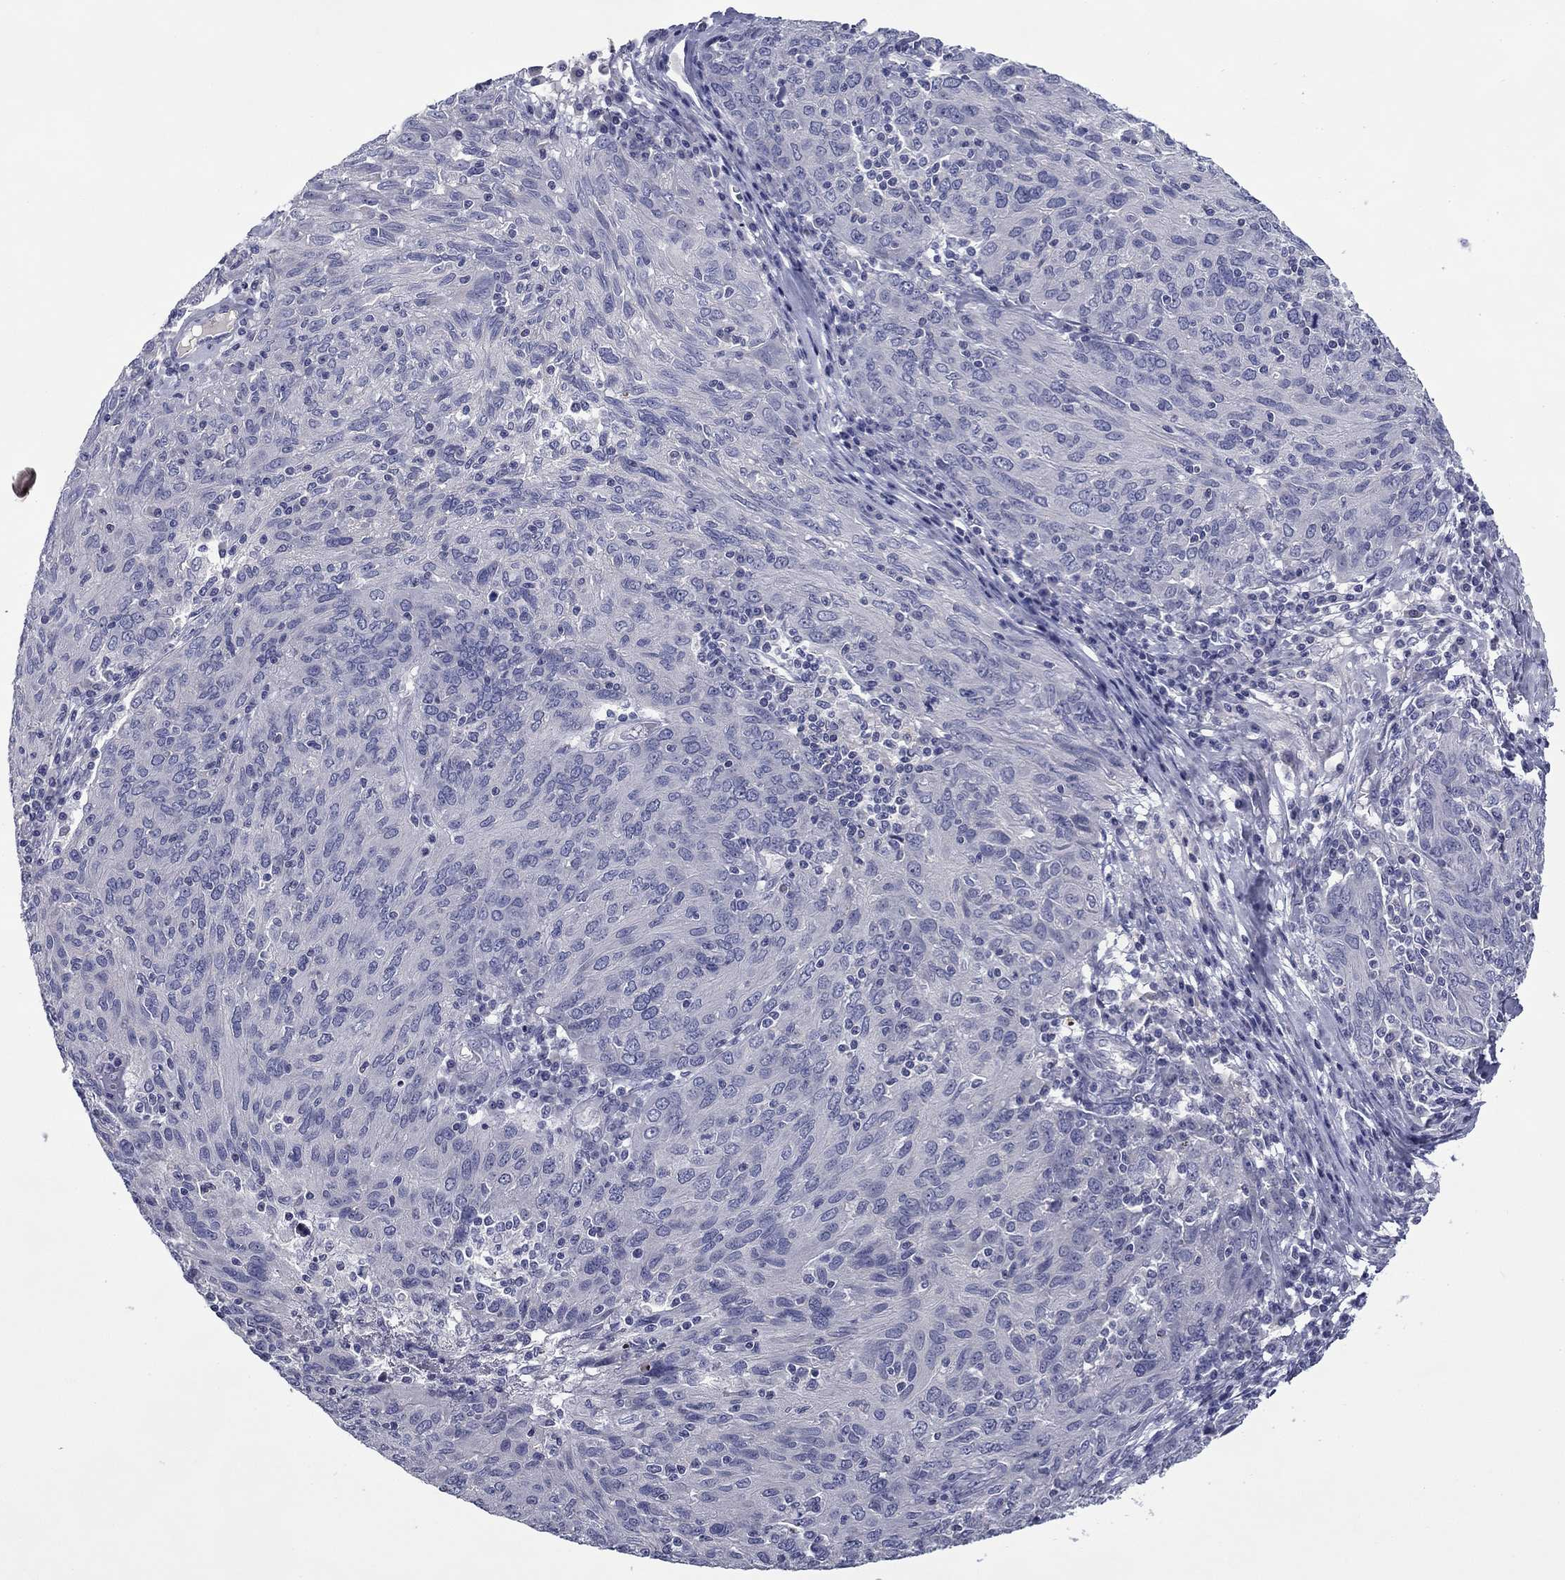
{"staining": {"intensity": "negative", "quantity": "none", "location": "none"}, "tissue": "ovarian cancer", "cell_type": "Tumor cells", "image_type": "cancer", "snomed": [{"axis": "morphology", "description": "Carcinoma, endometroid"}, {"axis": "topography", "description": "Ovary"}], "caption": "Micrograph shows no significant protein positivity in tumor cells of ovarian cancer (endometroid carcinoma). (DAB (3,3'-diaminobenzidine) IHC visualized using brightfield microscopy, high magnification).", "gene": "SPATA7", "patient": {"sex": "female", "age": 50}}